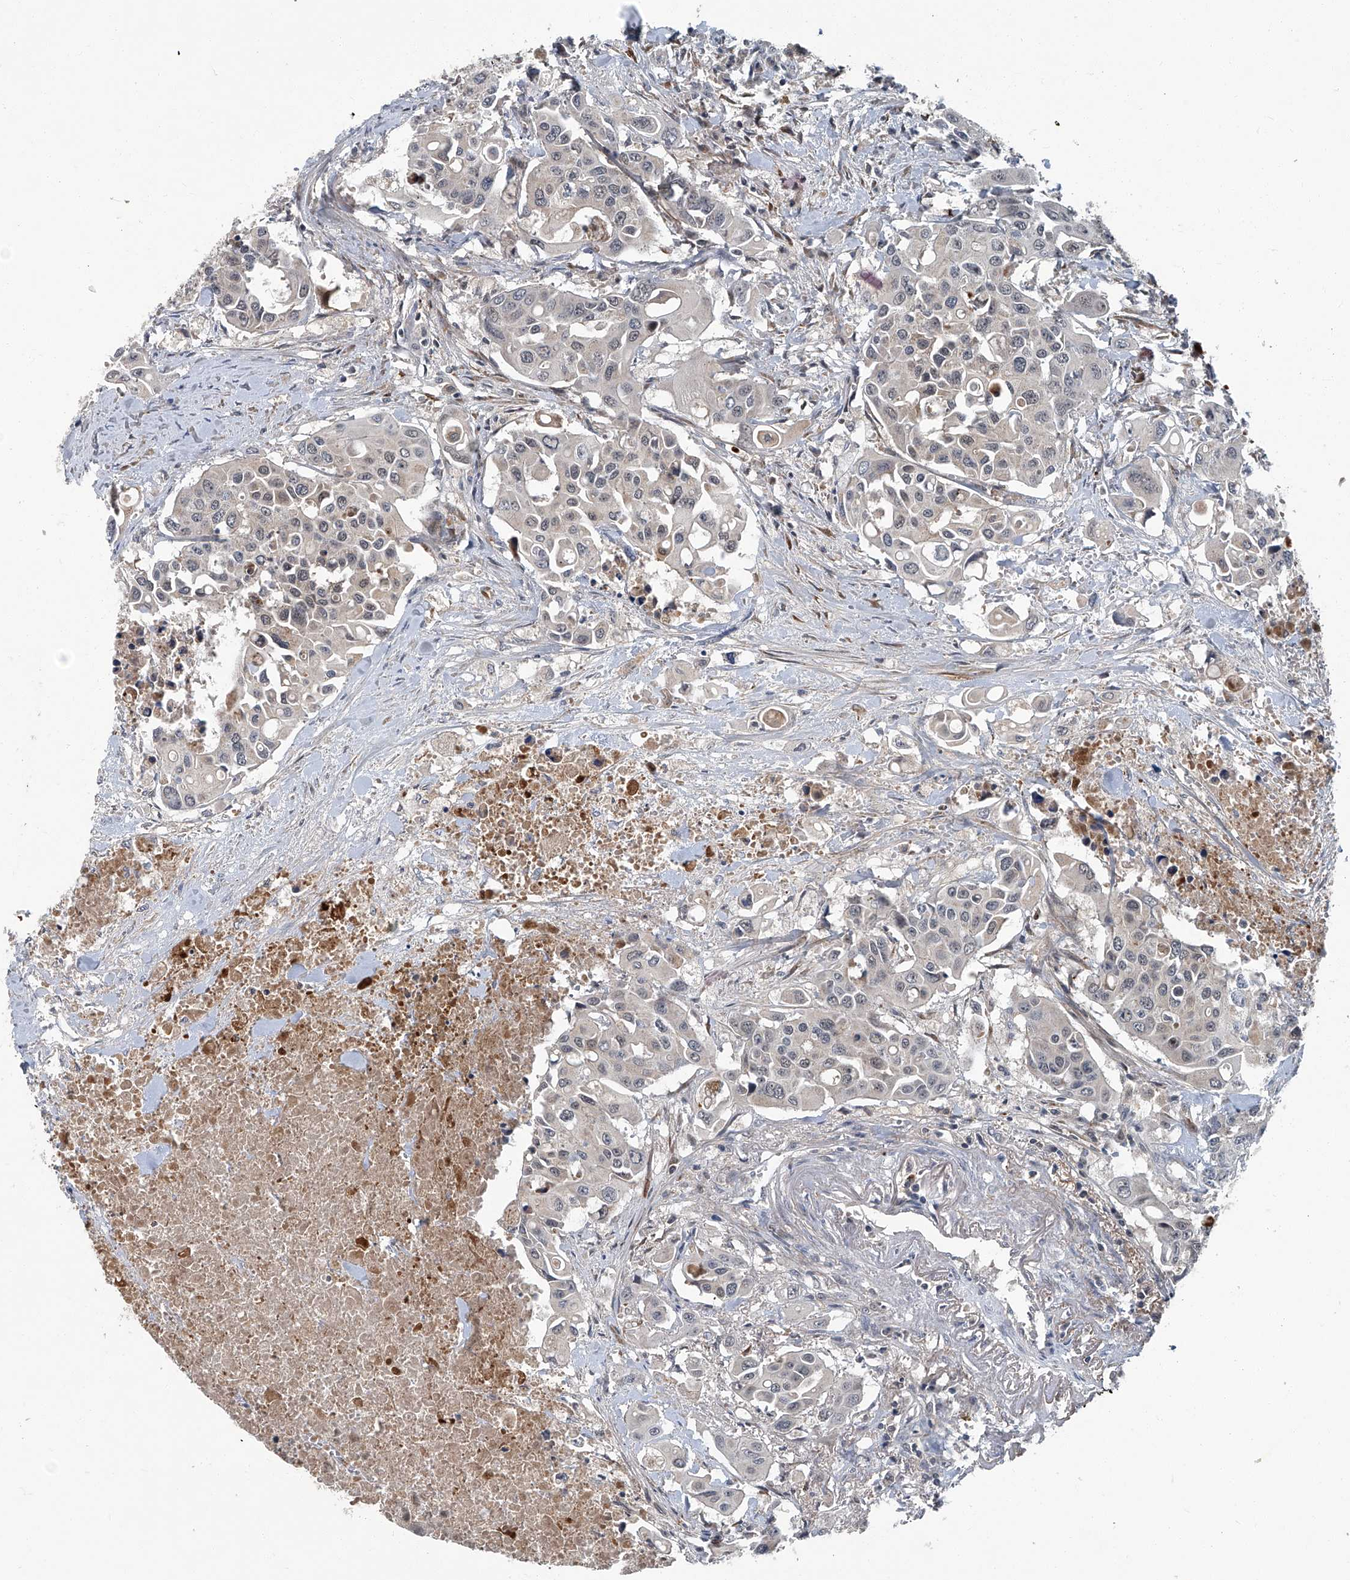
{"staining": {"intensity": "negative", "quantity": "none", "location": "none"}, "tissue": "colorectal cancer", "cell_type": "Tumor cells", "image_type": "cancer", "snomed": [{"axis": "morphology", "description": "Adenocarcinoma, NOS"}, {"axis": "topography", "description": "Colon"}], "caption": "DAB immunohistochemical staining of colorectal cancer (adenocarcinoma) exhibits no significant expression in tumor cells.", "gene": "AKNAD1", "patient": {"sex": "male", "age": 77}}